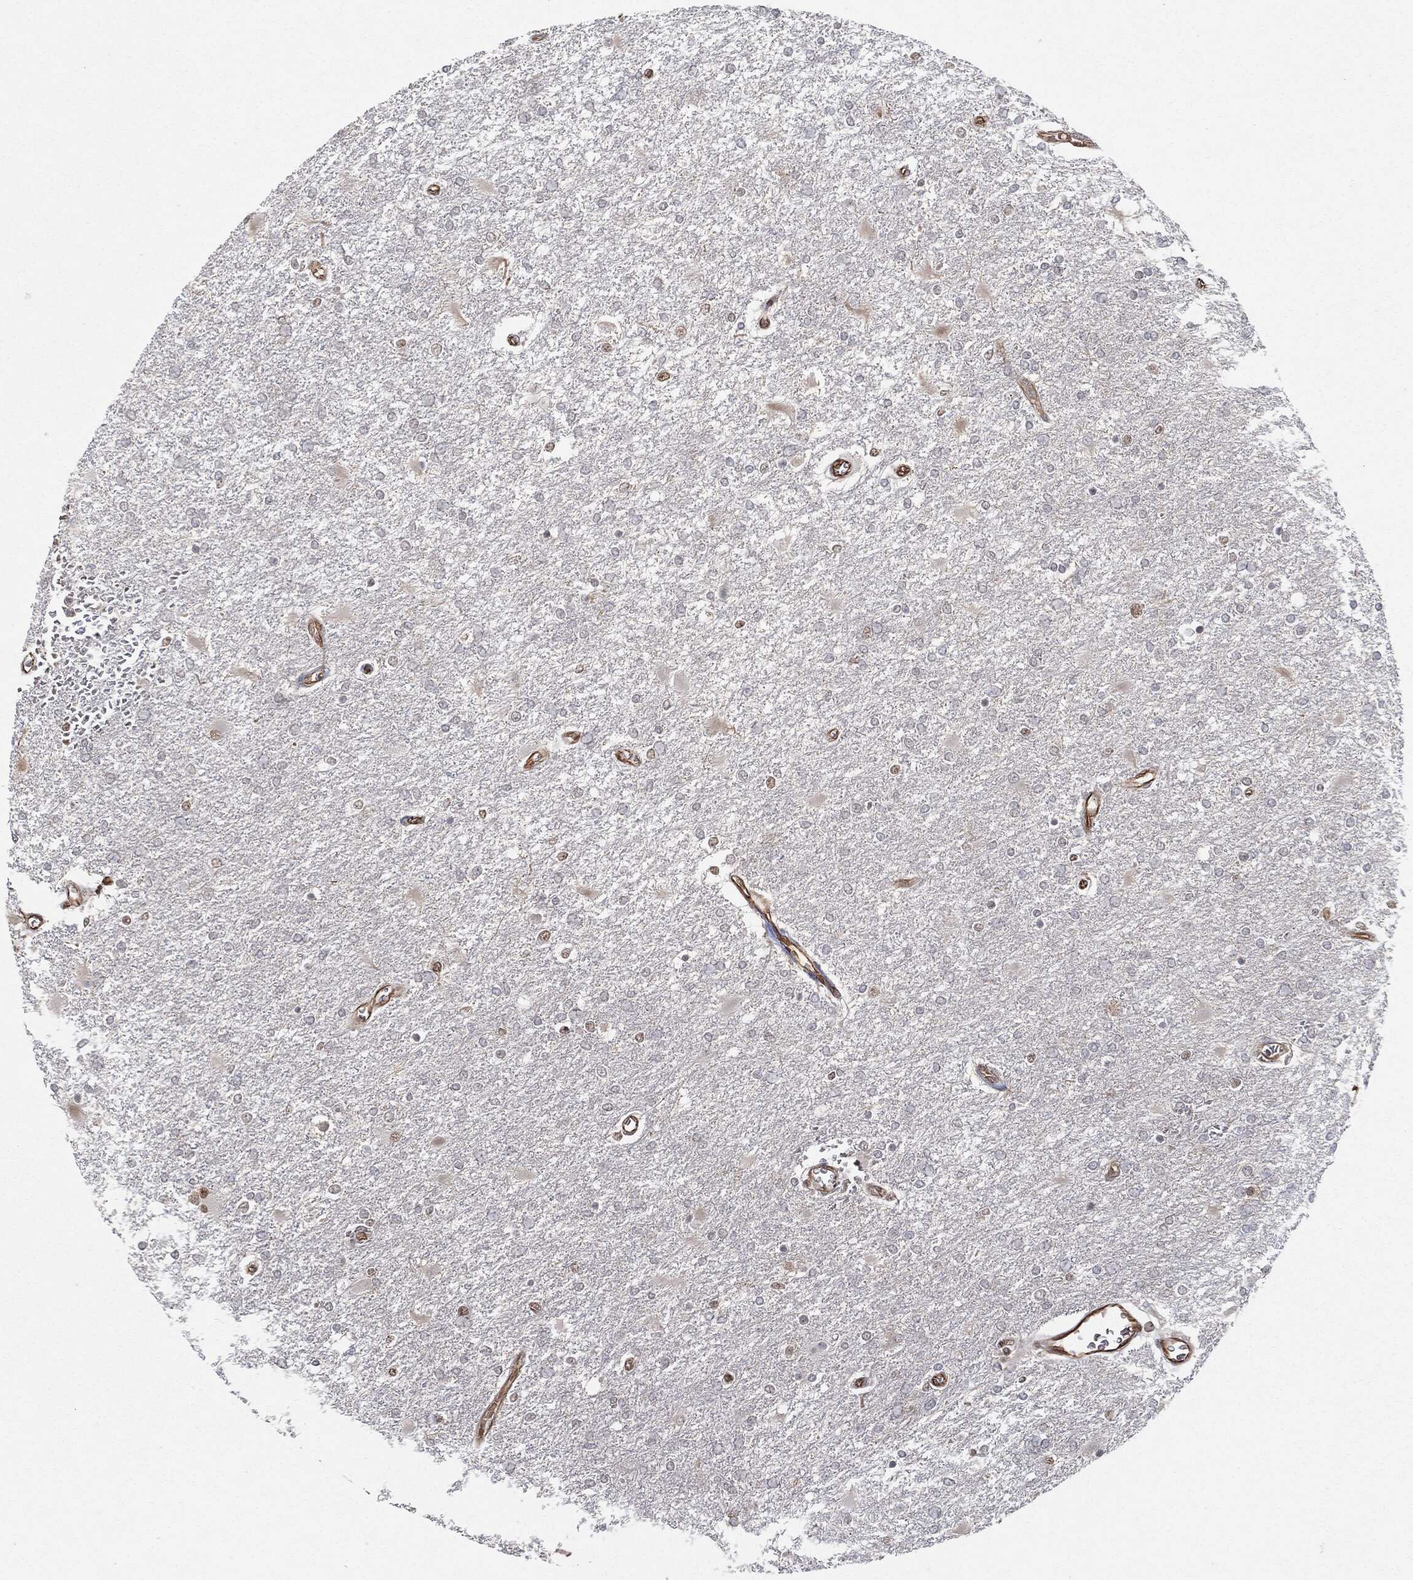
{"staining": {"intensity": "moderate", "quantity": "<25%", "location": "nuclear"}, "tissue": "glioma", "cell_type": "Tumor cells", "image_type": "cancer", "snomed": [{"axis": "morphology", "description": "Glioma, malignant, High grade"}, {"axis": "topography", "description": "Cerebral cortex"}], "caption": "About <25% of tumor cells in high-grade glioma (malignant) show moderate nuclear protein positivity as visualized by brown immunohistochemical staining.", "gene": "TP53RK", "patient": {"sex": "male", "age": 79}}